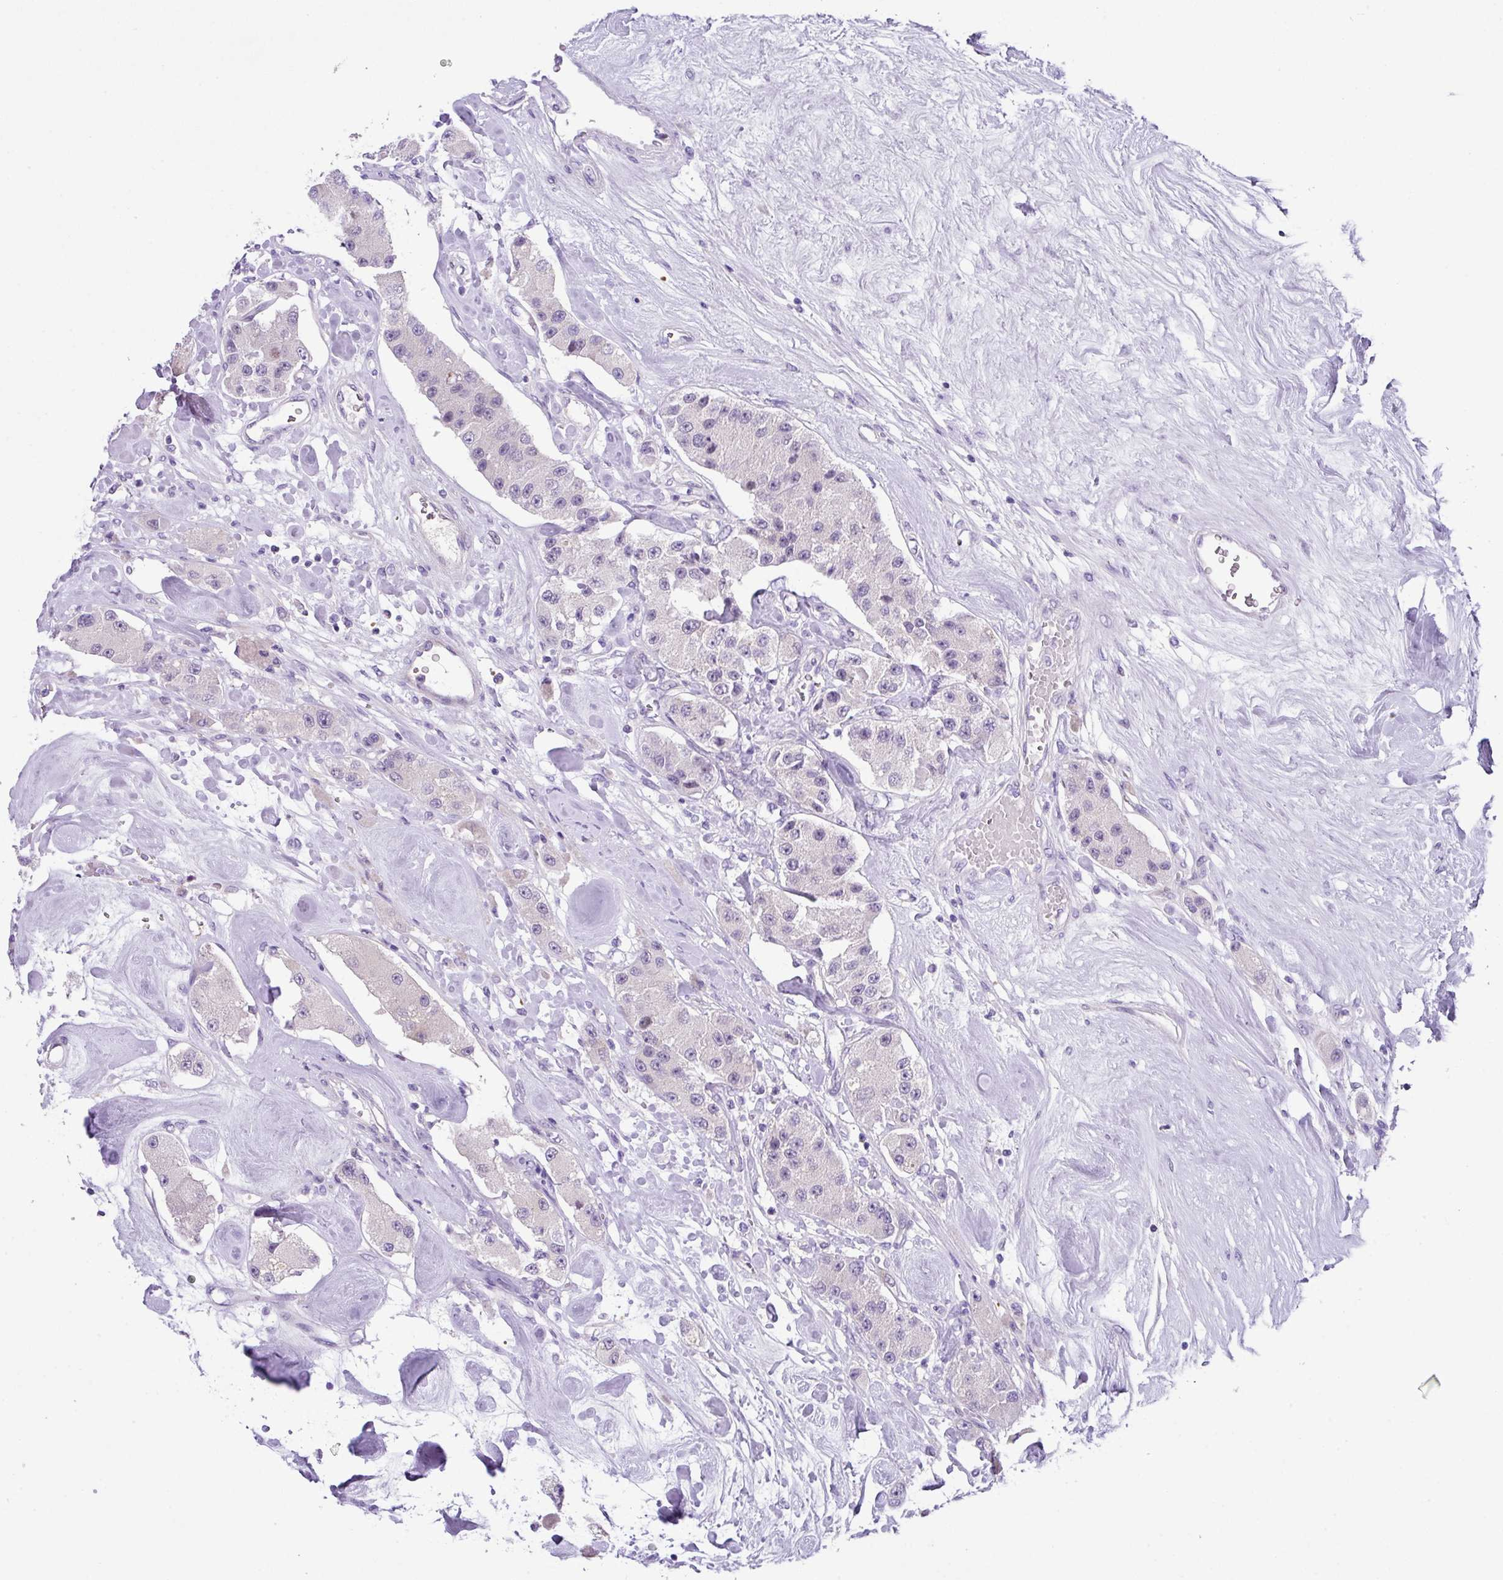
{"staining": {"intensity": "negative", "quantity": "none", "location": "none"}, "tissue": "carcinoid", "cell_type": "Tumor cells", "image_type": "cancer", "snomed": [{"axis": "morphology", "description": "Carcinoid, malignant, NOS"}, {"axis": "topography", "description": "Pancreas"}], "caption": "This photomicrograph is of carcinoid stained with immunohistochemistry to label a protein in brown with the nuclei are counter-stained blue. There is no expression in tumor cells.", "gene": "DNAL1", "patient": {"sex": "male", "age": 41}}